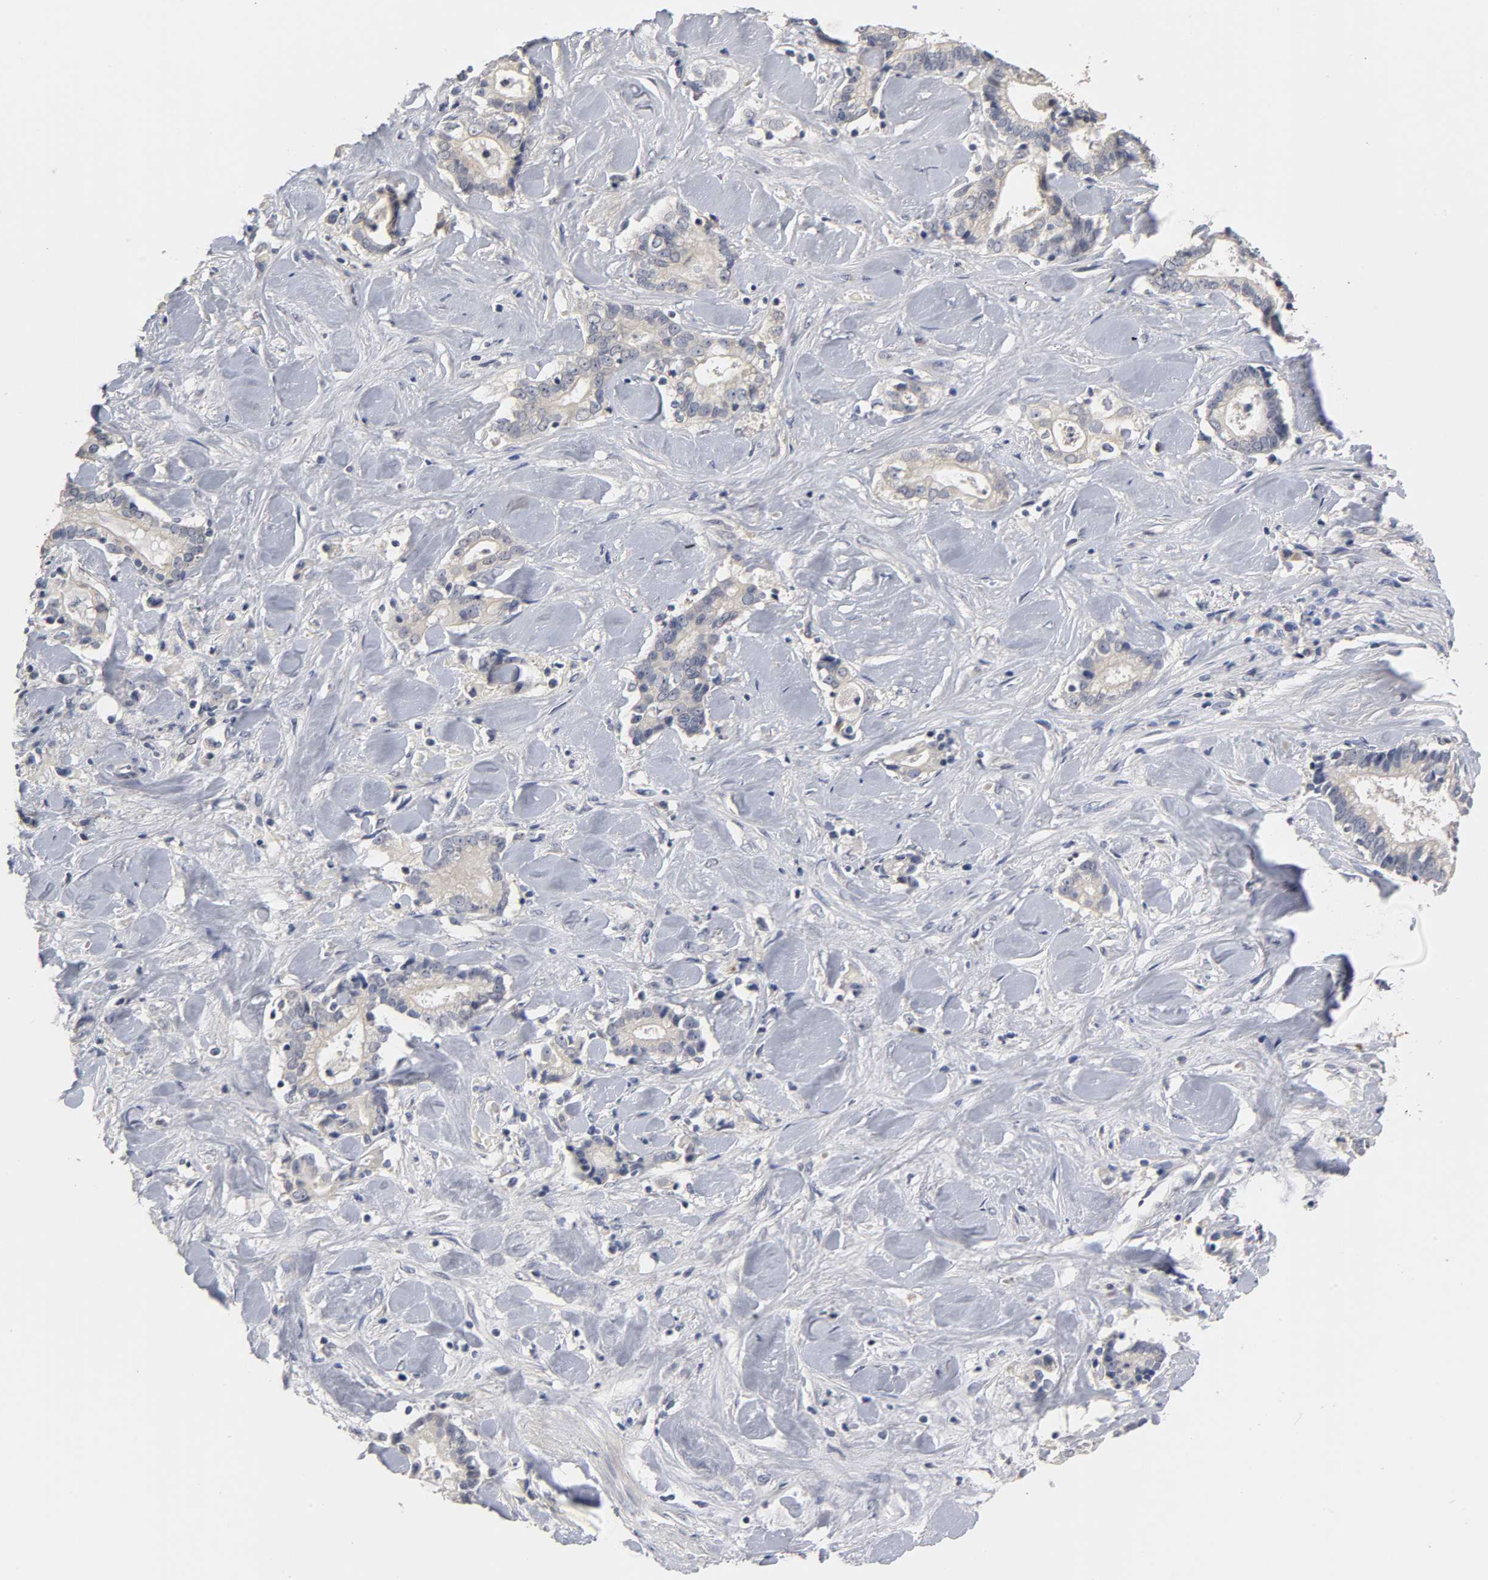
{"staining": {"intensity": "negative", "quantity": "none", "location": "none"}, "tissue": "liver cancer", "cell_type": "Tumor cells", "image_type": "cancer", "snomed": [{"axis": "morphology", "description": "Cholangiocarcinoma"}, {"axis": "topography", "description": "Liver"}], "caption": "Tumor cells show no significant protein positivity in liver cancer (cholangiocarcinoma).", "gene": "OVOL1", "patient": {"sex": "male", "age": 57}}